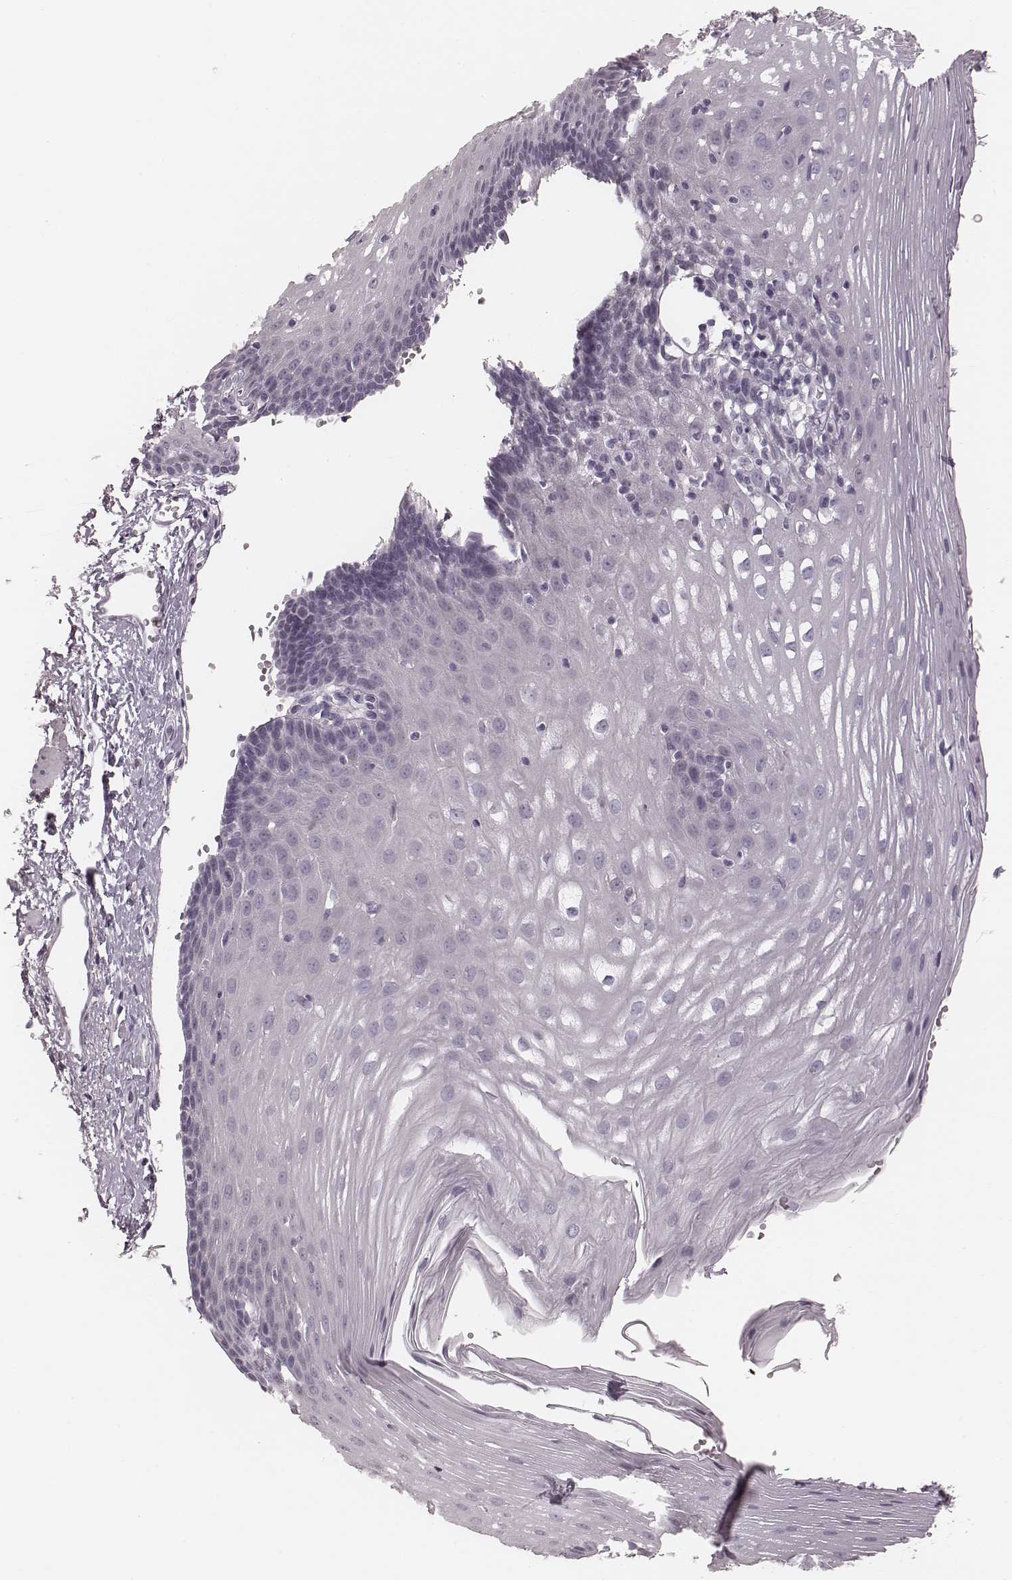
{"staining": {"intensity": "negative", "quantity": "none", "location": "none"}, "tissue": "esophagus", "cell_type": "Squamous epithelial cells", "image_type": "normal", "snomed": [{"axis": "morphology", "description": "Normal tissue, NOS"}, {"axis": "topography", "description": "Esophagus"}], "caption": "This is an IHC photomicrograph of benign esophagus. There is no expression in squamous epithelial cells.", "gene": "SPA17", "patient": {"sex": "male", "age": 62}}